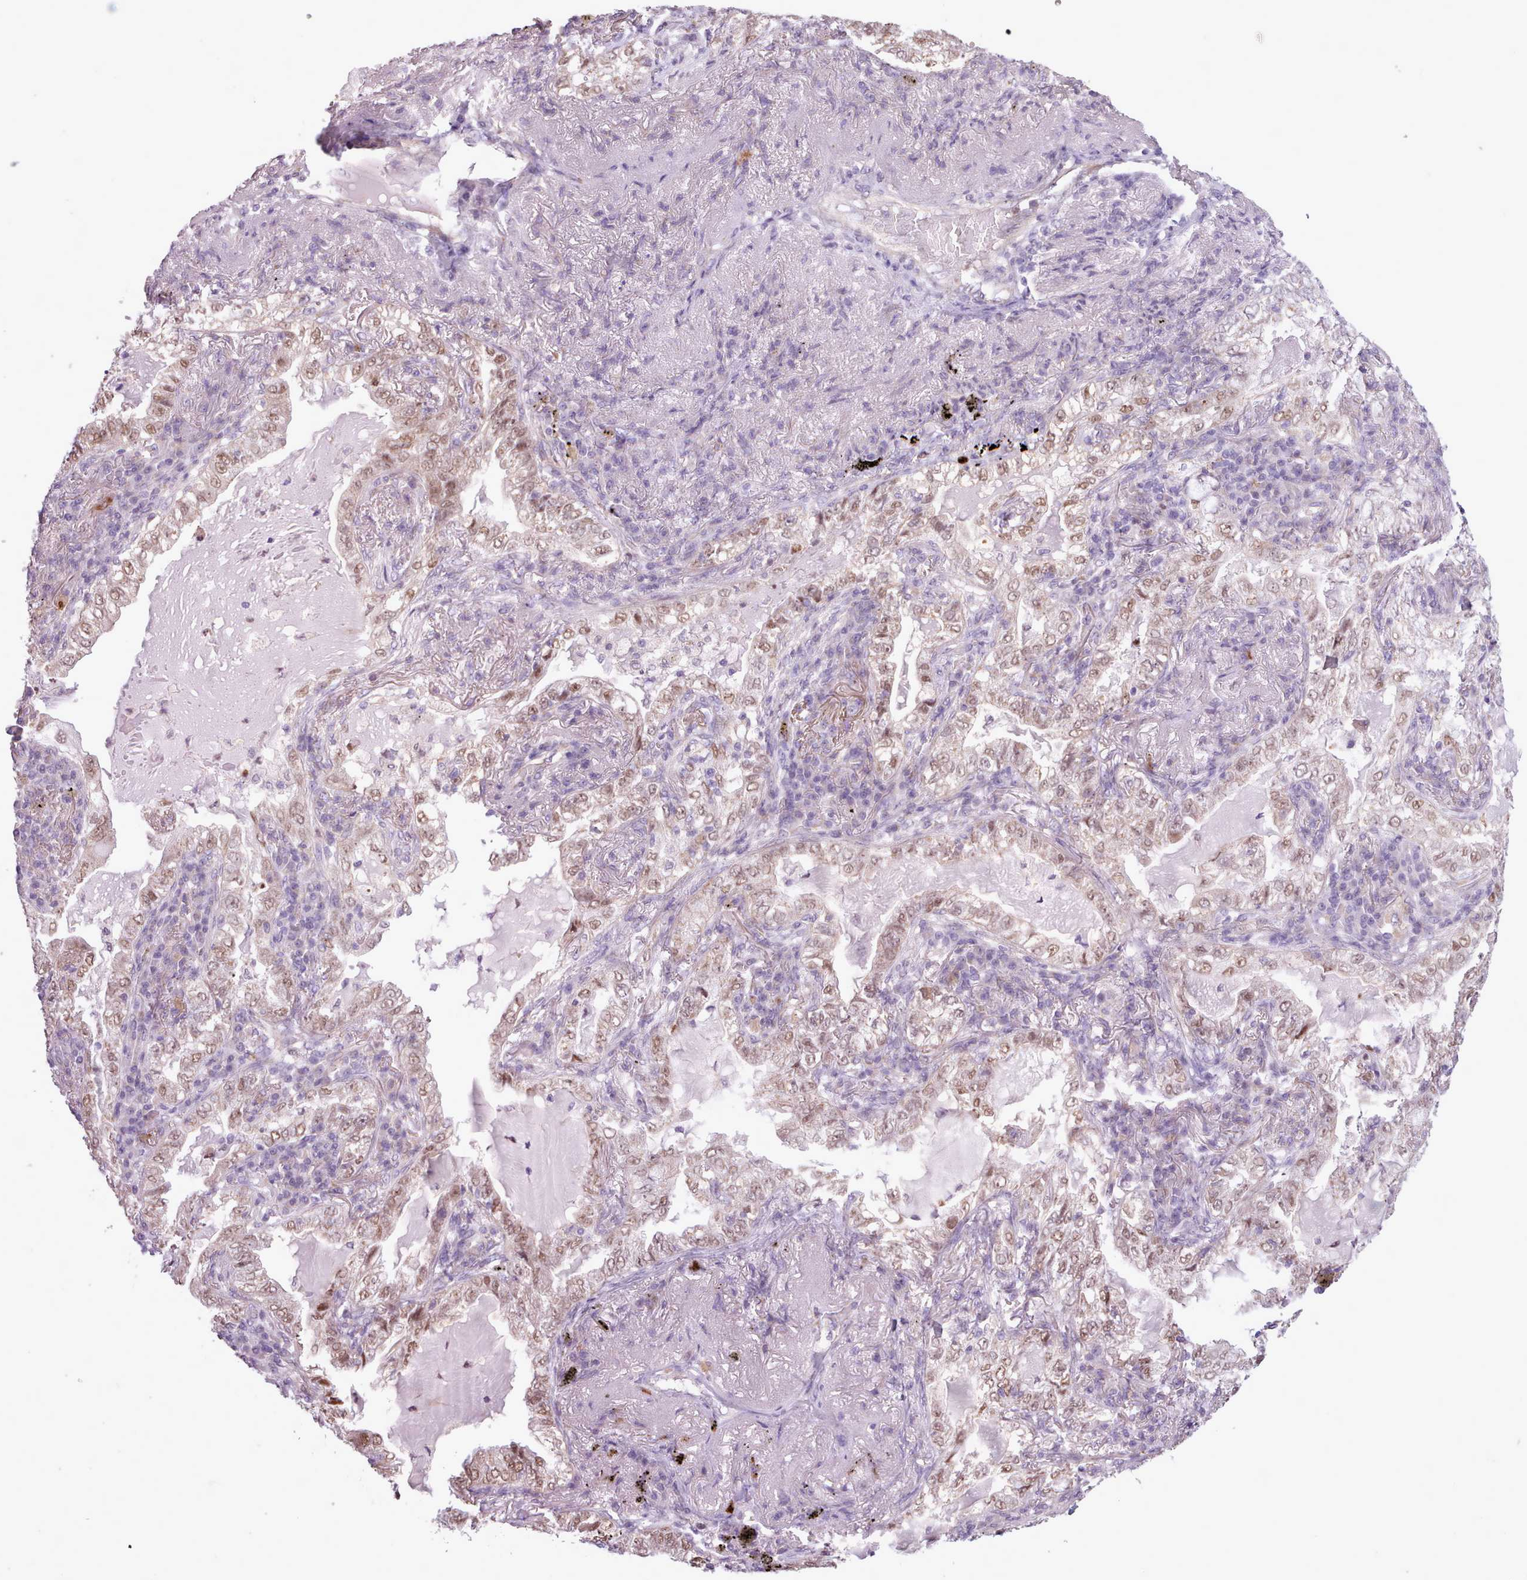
{"staining": {"intensity": "moderate", "quantity": ">75%", "location": "nuclear"}, "tissue": "lung cancer", "cell_type": "Tumor cells", "image_type": "cancer", "snomed": [{"axis": "morphology", "description": "Adenocarcinoma, NOS"}, {"axis": "topography", "description": "Lung"}], "caption": "Immunohistochemistry of human lung cancer (adenocarcinoma) demonstrates medium levels of moderate nuclear expression in approximately >75% of tumor cells.", "gene": "SLURP1", "patient": {"sex": "female", "age": 73}}